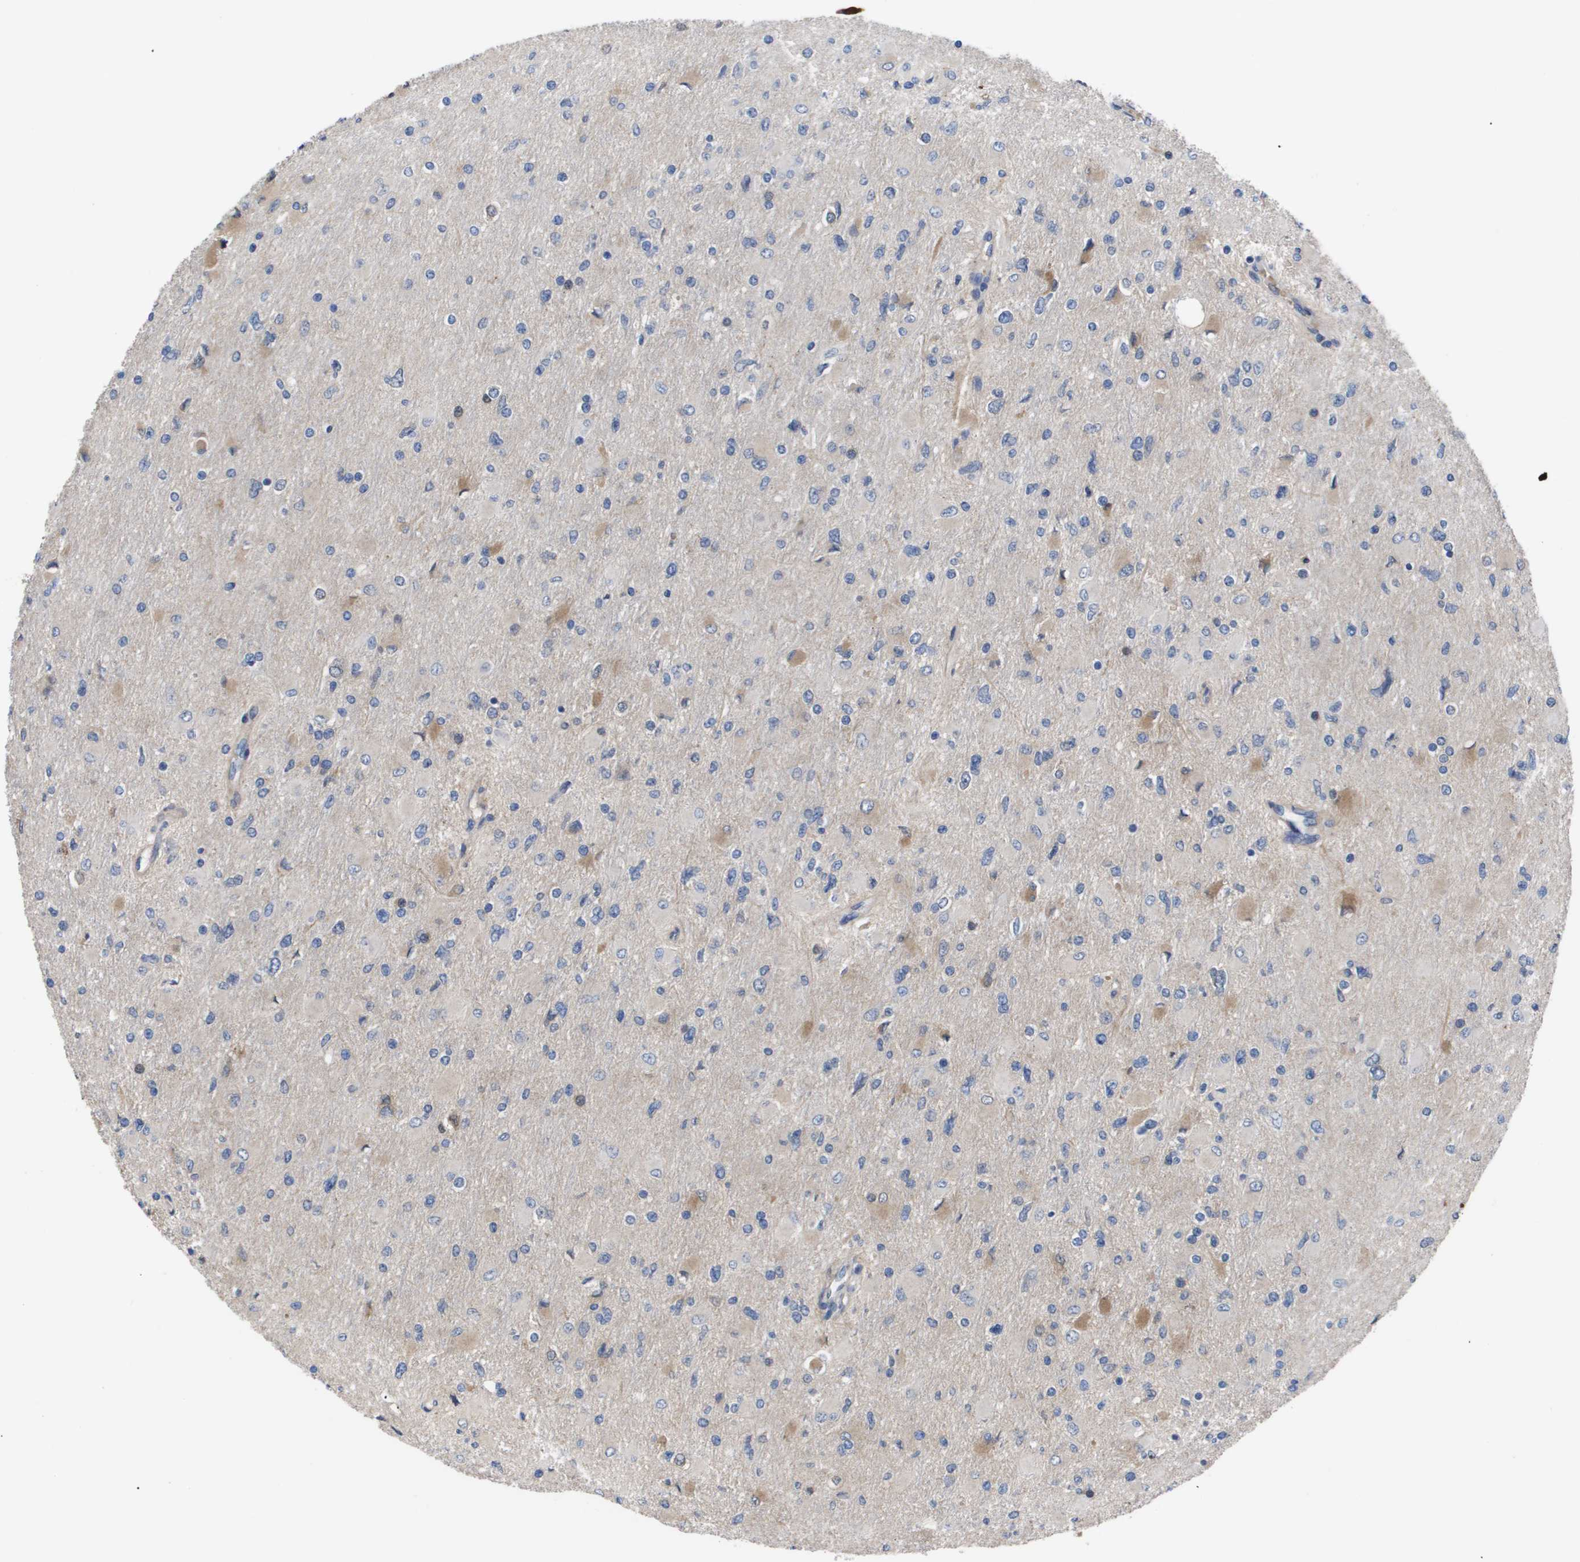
{"staining": {"intensity": "moderate", "quantity": "<25%", "location": "cytoplasmic/membranous"}, "tissue": "glioma", "cell_type": "Tumor cells", "image_type": "cancer", "snomed": [{"axis": "morphology", "description": "Glioma, malignant, High grade"}, {"axis": "topography", "description": "Cerebral cortex"}], "caption": "The photomicrograph displays immunohistochemical staining of glioma. There is moderate cytoplasmic/membranous positivity is identified in about <25% of tumor cells.", "gene": "SERPINA6", "patient": {"sex": "female", "age": 36}}